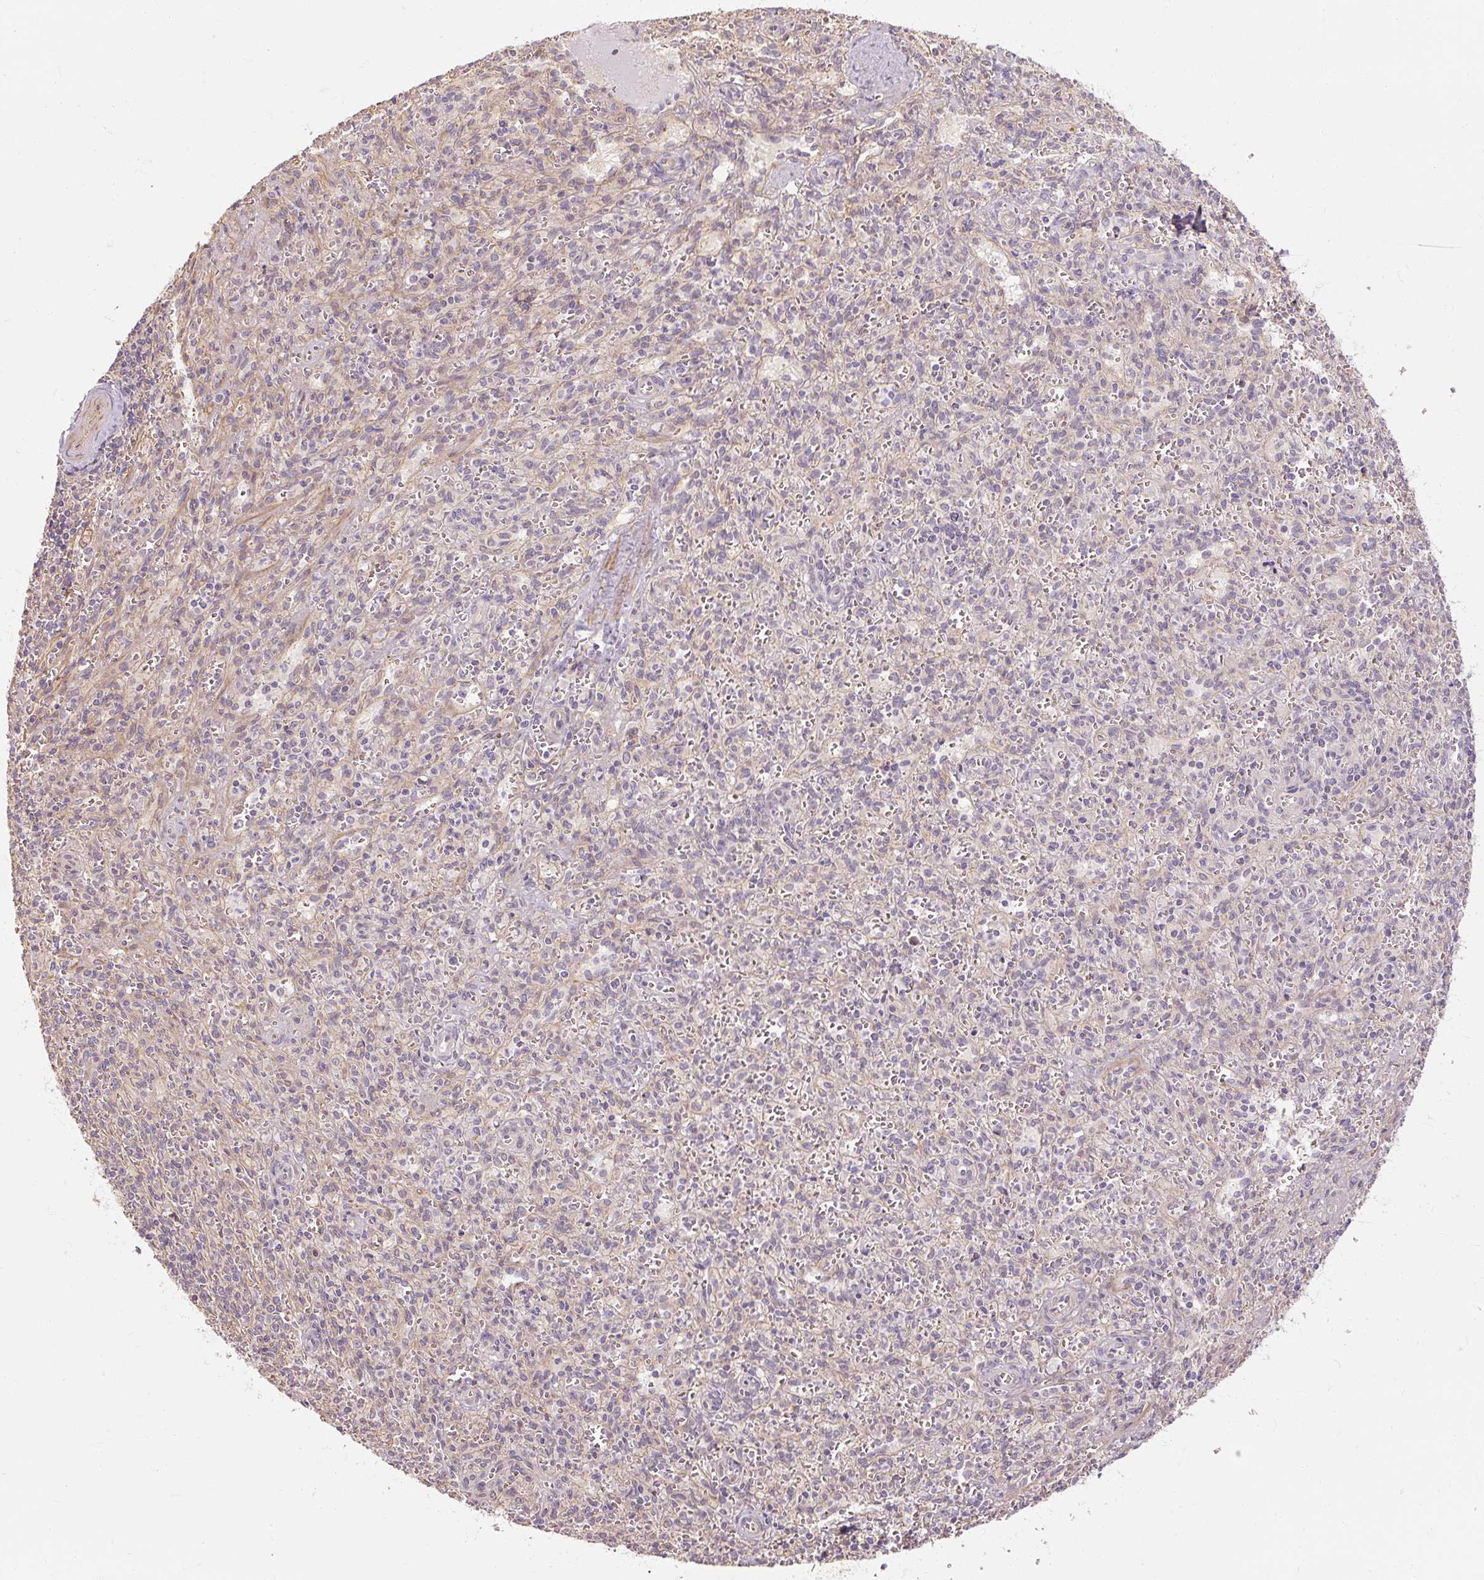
{"staining": {"intensity": "negative", "quantity": "none", "location": "none"}, "tissue": "spleen", "cell_type": "Cells in red pulp", "image_type": "normal", "snomed": [{"axis": "morphology", "description": "Normal tissue, NOS"}, {"axis": "topography", "description": "Spleen"}], "caption": "A high-resolution histopathology image shows immunohistochemistry staining of unremarkable spleen, which demonstrates no significant positivity in cells in red pulp.", "gene": "RB1CC1", "patient": {"sex": "female", "age": 26}}